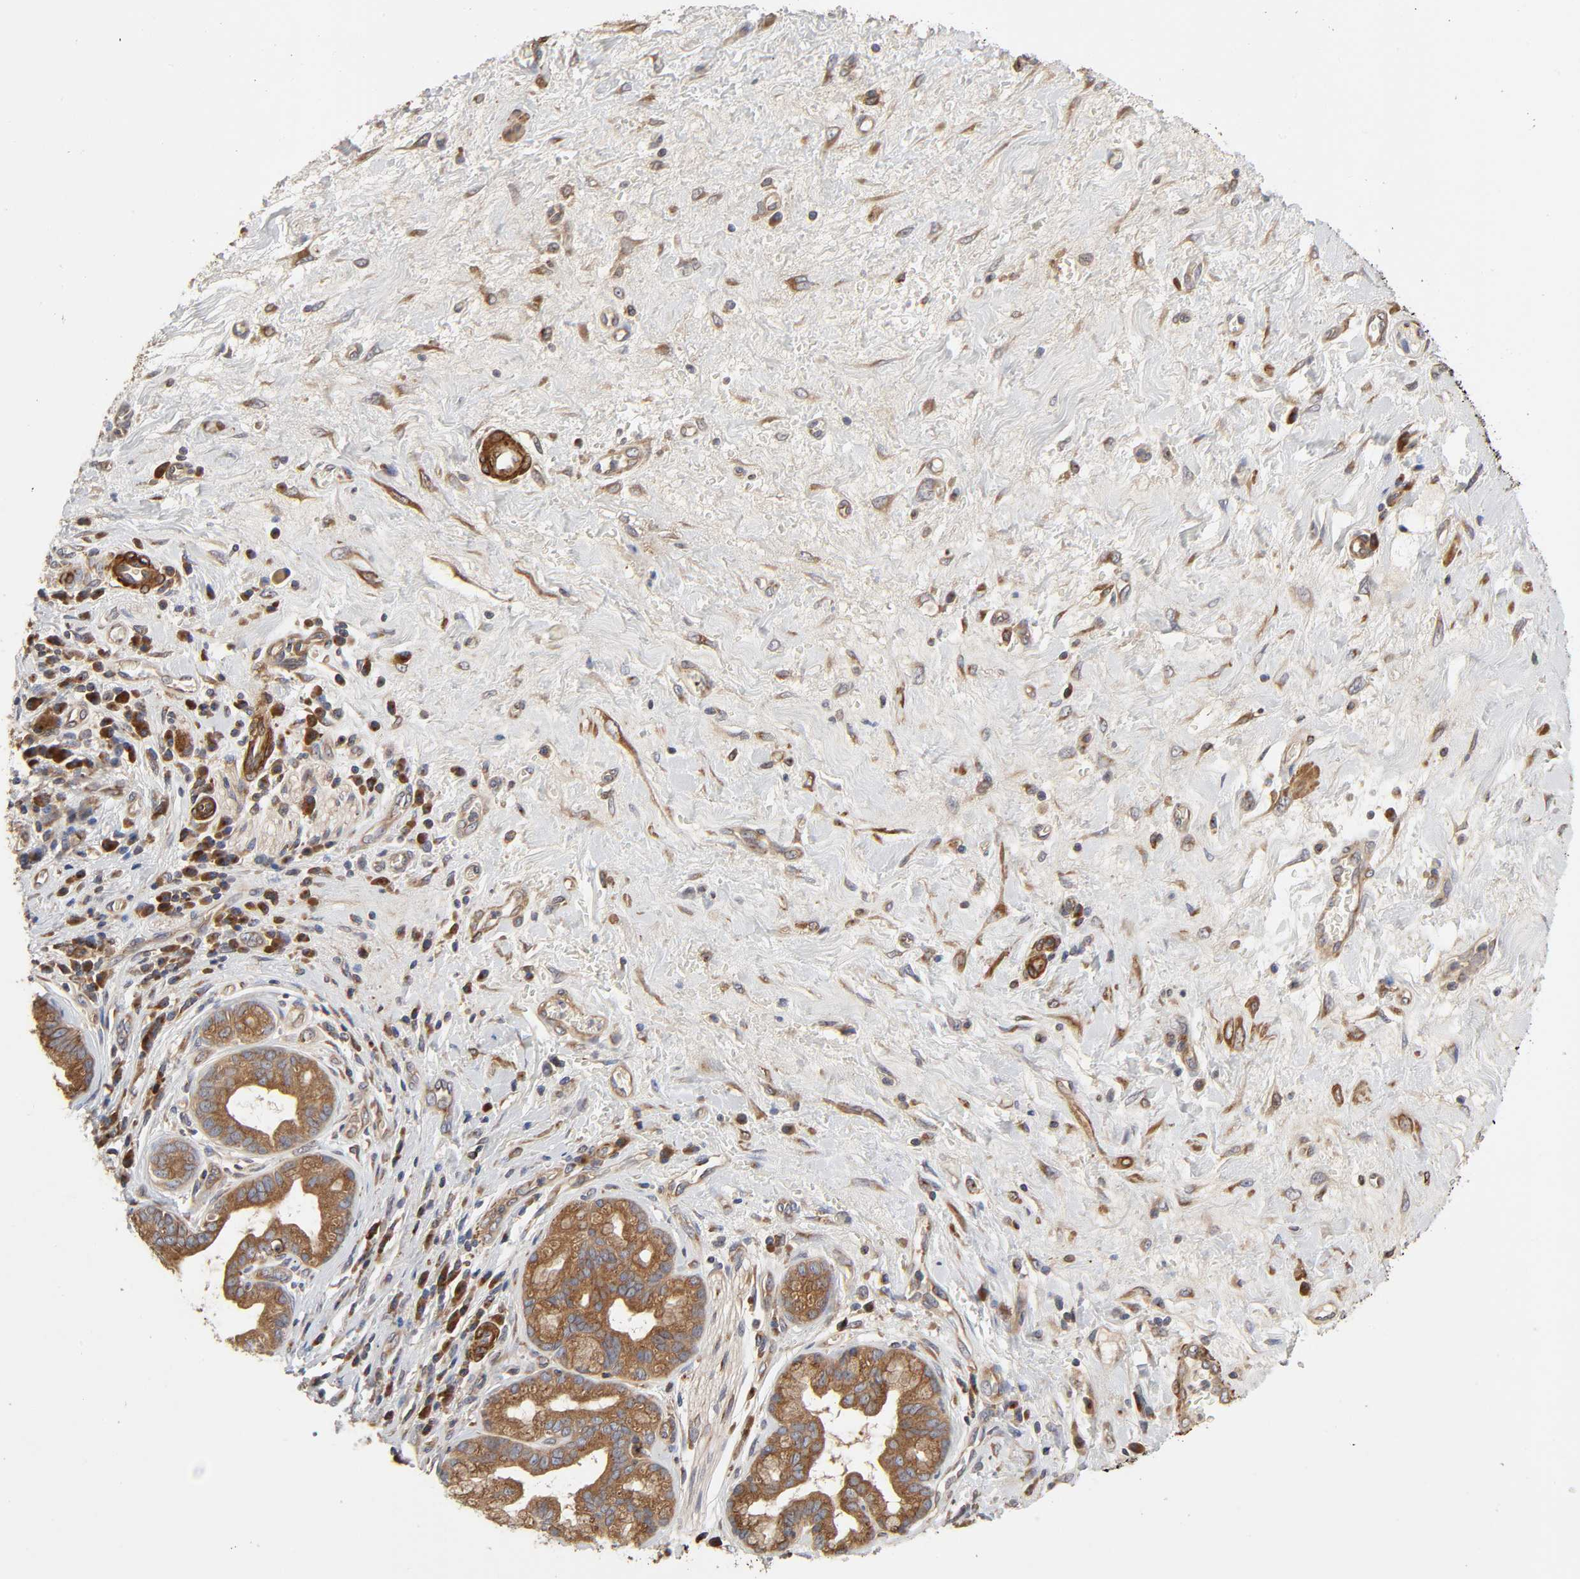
{"staining": {"intensity": "moderate", "quantity": ">75%", "location": "cytoplasmic/membranous"}, "tissue": "pancreatic cancer", "cell_type": "Tumor cells", "image_type": "cancer", "snomed": [{"axis": "morphology", "description": "Adenocarcinoma, NOS"}, {"axis": "topography", "description": "Pancreas"}], "caption": "Pancreatic cancer (adenocarcinoma) tissue displays moderate cytoplasmic/membranous expression in approximately >75% of tumor cells The protein is shown in brown color, while the nuclei are stained blue.", "gene": "GNPTG", "patient": {"sex": "female", "age": 73}}